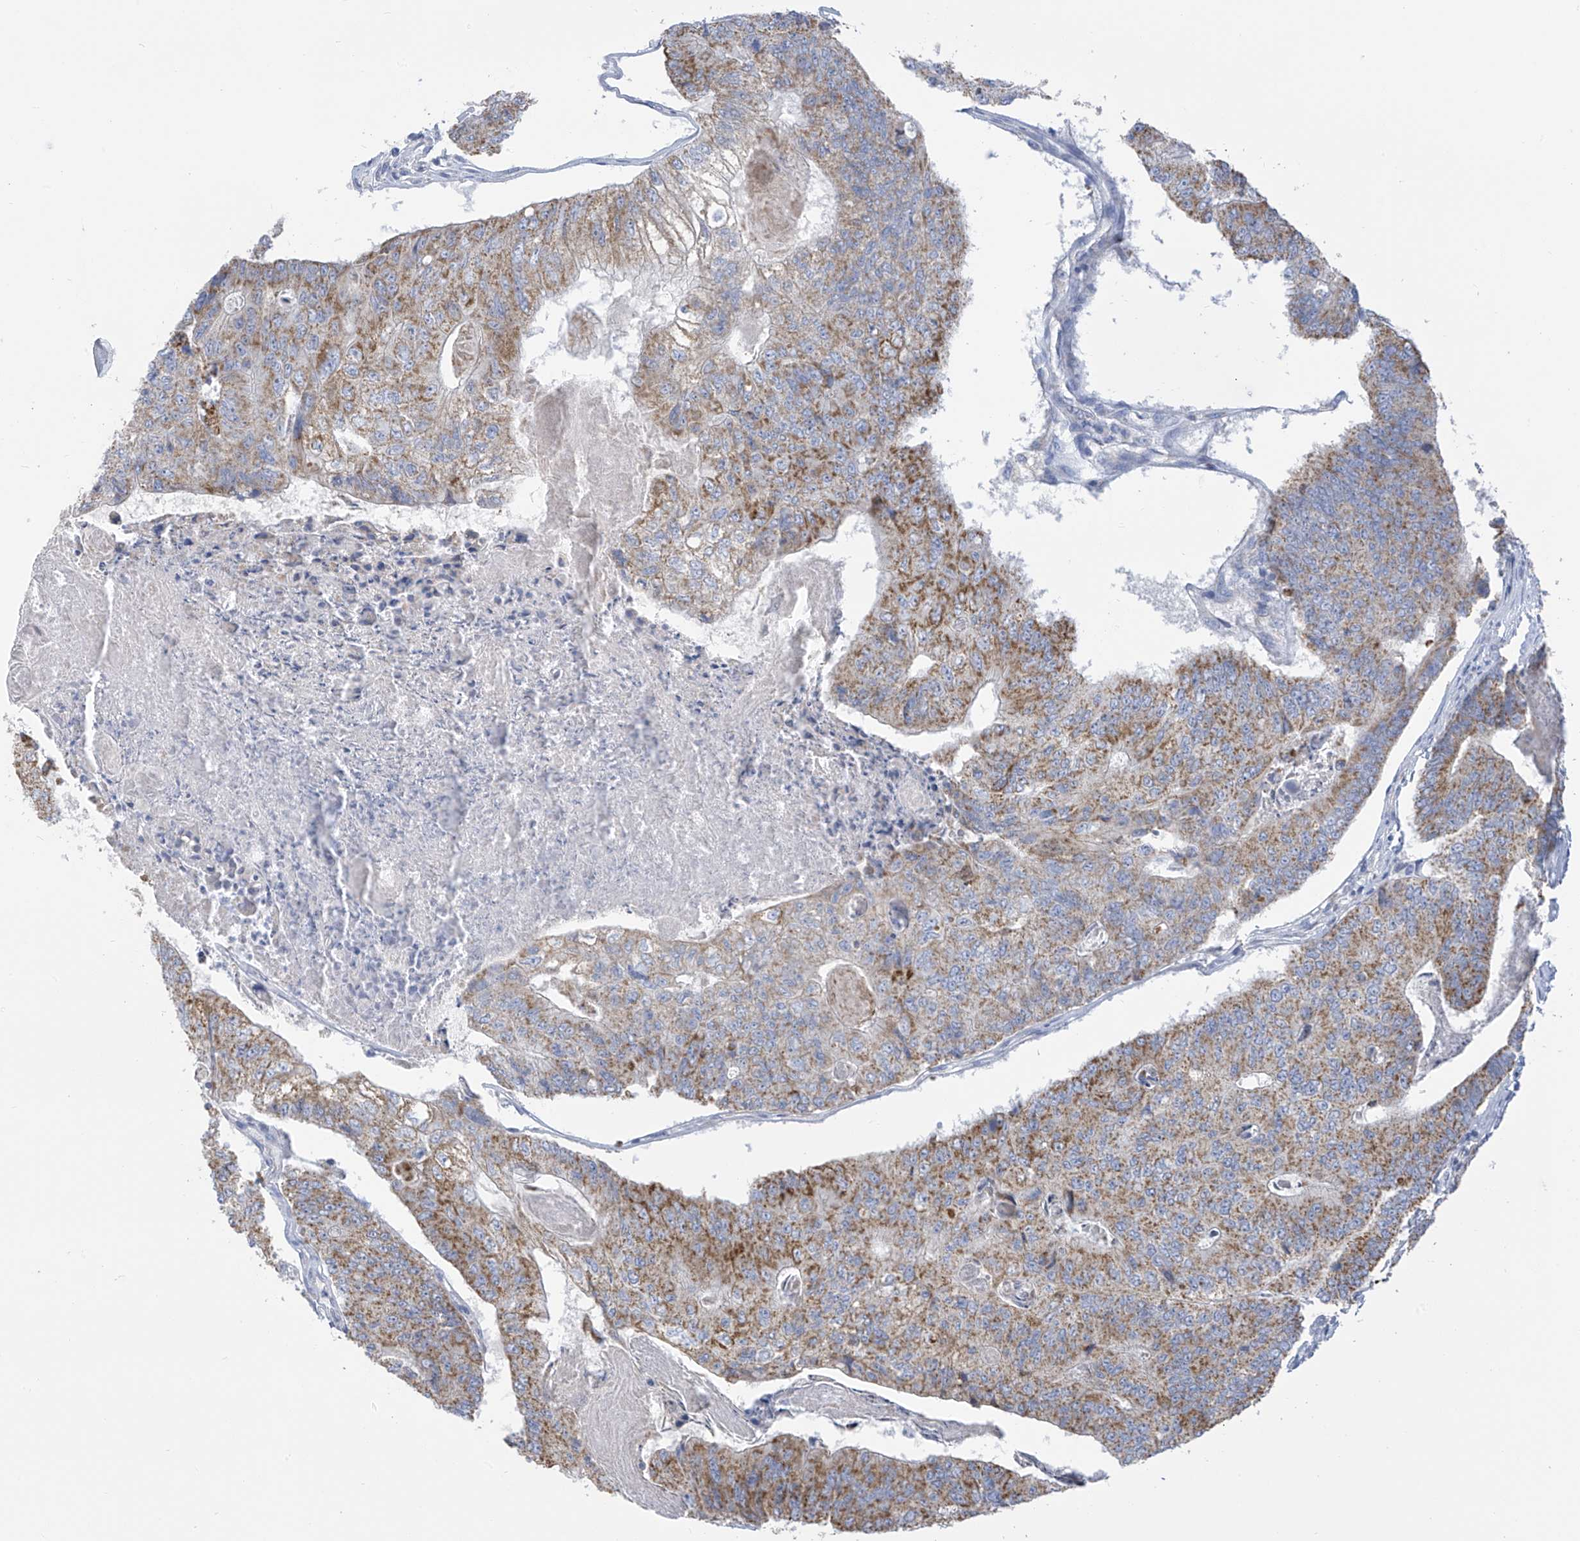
{"staining": {"intensity": "moderate", "quantity": ">75%", "location": "cytoplasmic/membranous"}, "tissue": "colorectal cancer", "cell_type": "Tumor cells", "image_type": "cancer", "snomed": [{"axis": "morphology", "description": "Adenocarcinoma, NOS"}, {"axis": "topography", "description": "Colon"}], "caption": "A high-resolution image shows IHC staining of adenocarcinoma (colorectal), which displays moderate cytoplasmic/membranous staining in approximately >75% of tumor cells.", "gene": "PNPT1", "patient": {"sex": "female", "age": 67}}